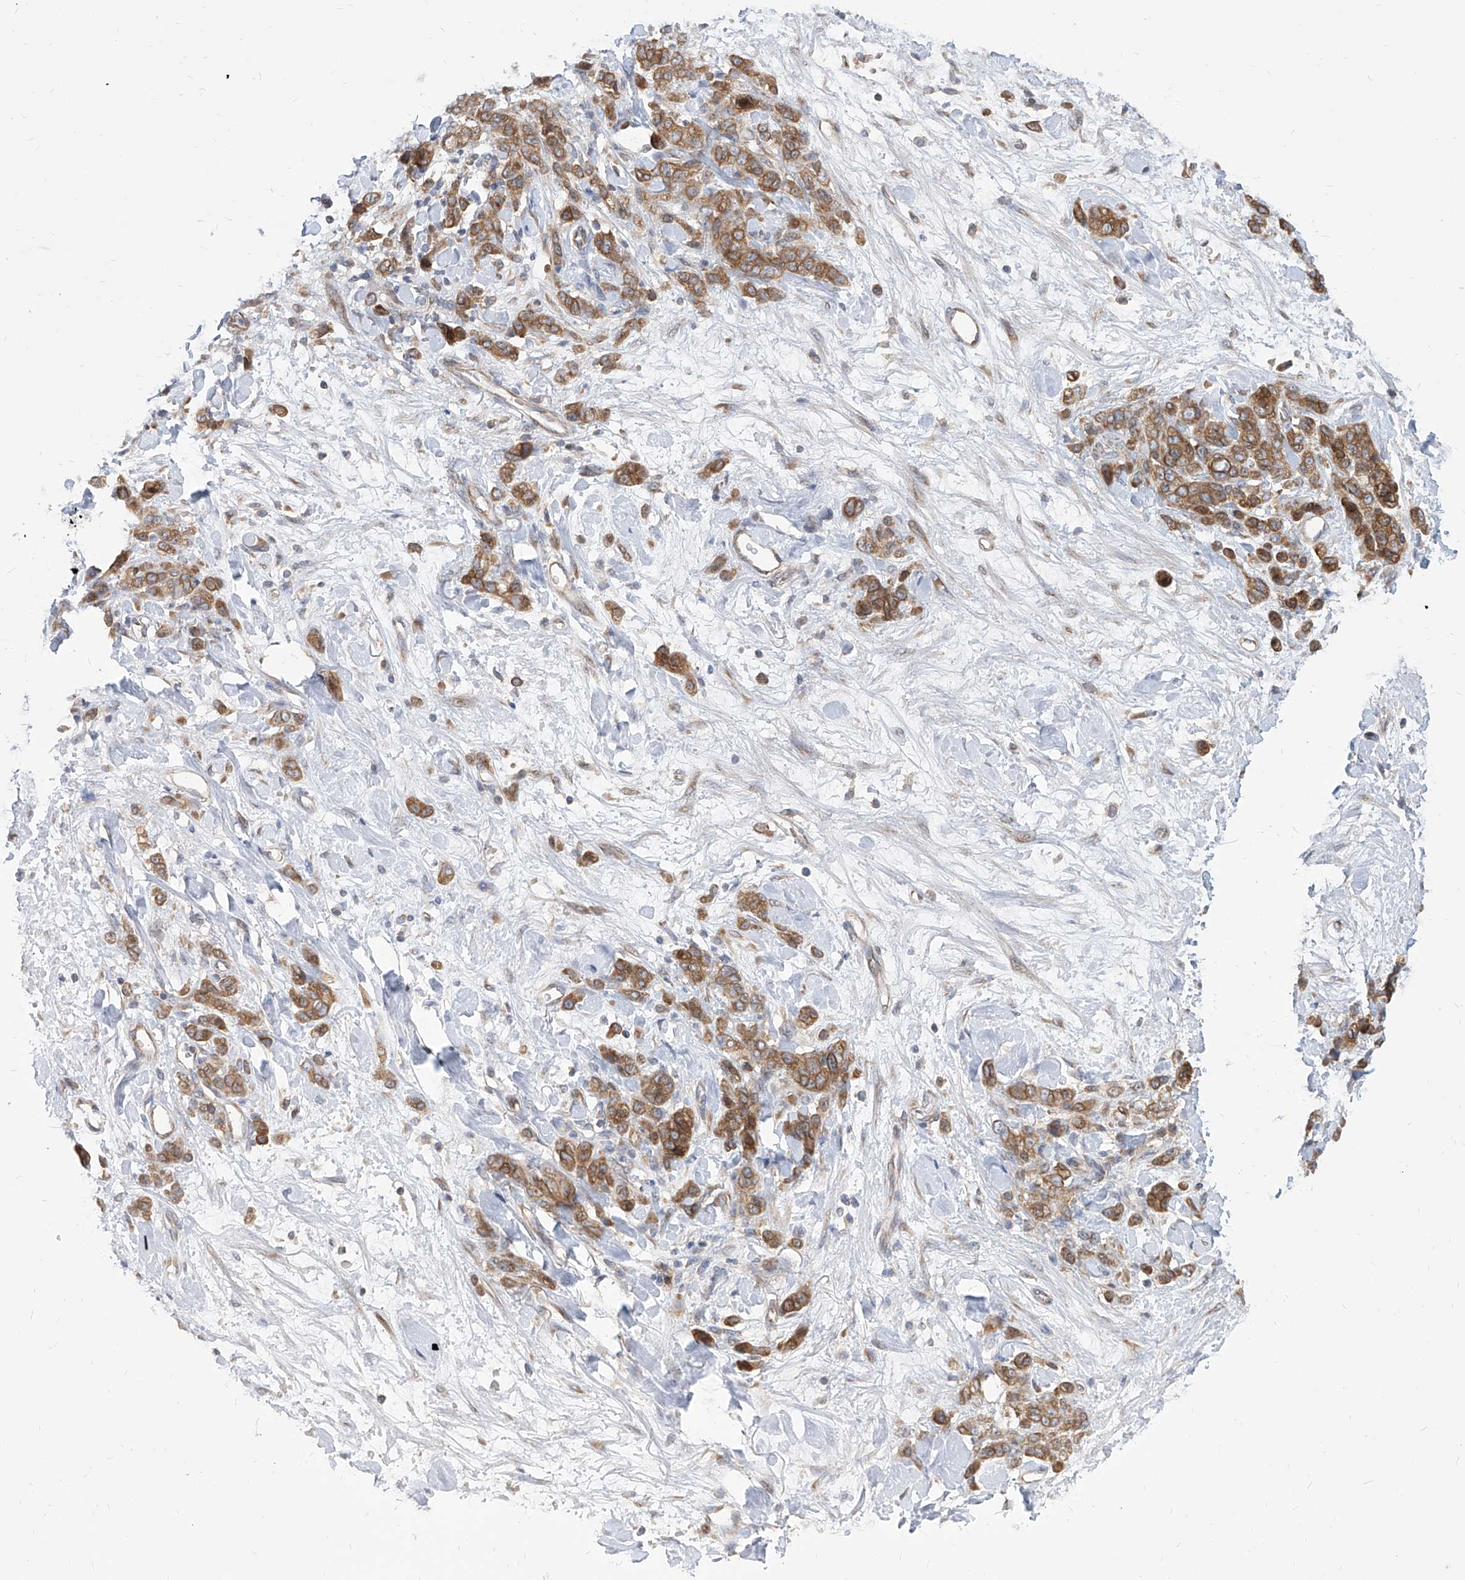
{"staining": {"intensity": "moderate", "quantity": ">75%", "location": "cytoplasmic/membranous"}, "tissue": "stomach cancer", "cell_type": "Tumor cells", "image_type": "cancer", "snomed": [{"axis": "morphology", "description": "Normal tissue, NOS"}, {"axis": "morphology", "description": "Adenocarcinoma, NOS"}, {"axis": "topography", "description": "Stomach"}], "caption": "Moderate cytoplasmic/membranous staining for a protein is appreciated in about >75% of tumor cells of stomach cancer using immunohistochemistry (IHC).", "gene": "FAM83B", "patient": {"sex": "male", "age": 82}}